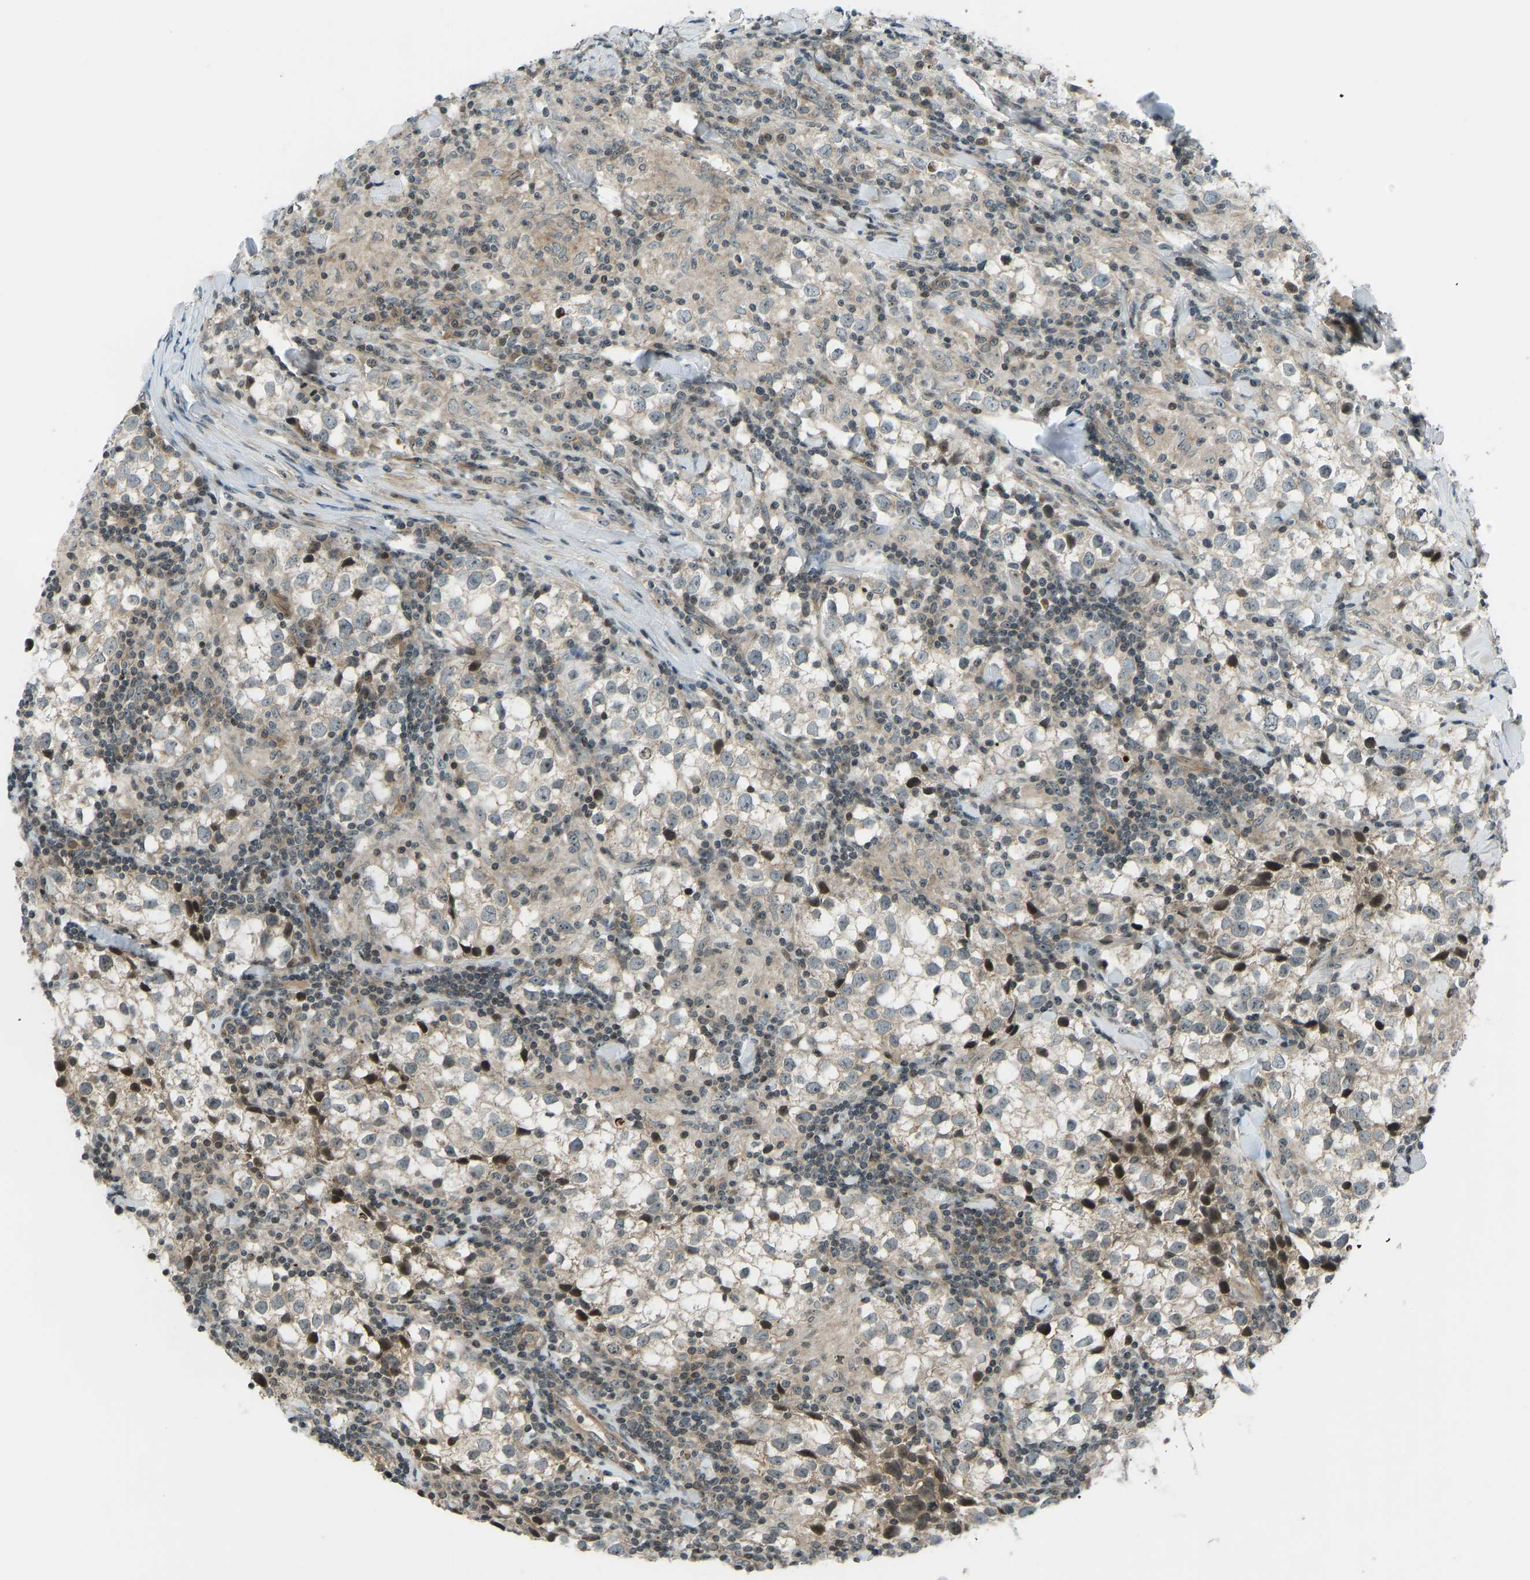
{"staining": {"intensity": "weak", "quantity": ">75%", "location": "cytoplasmic/membranous"}, "tissue": "testis cancer", "cell_type": "Tumor cells", "image_type": "cancer", "snomed": [{"axis": "morphology", "description": "Seminoma, NOS"}, {"axis": "morphology", "description": "Carcinoma, Embryonal, NOS"}, {"axis": "topography", "description": "Testis"}], "caption": "This histopathology image exhibits testis cancer stained with immunohistochemistry (IHC) to label a protein in brown. The cytoplasmic/membranous of tumor cells show weak positivity for the protein. Nuclei are counter-stained blue.", "gene": "SVOPL", "patient": {"sex": "male", "age": 36}}